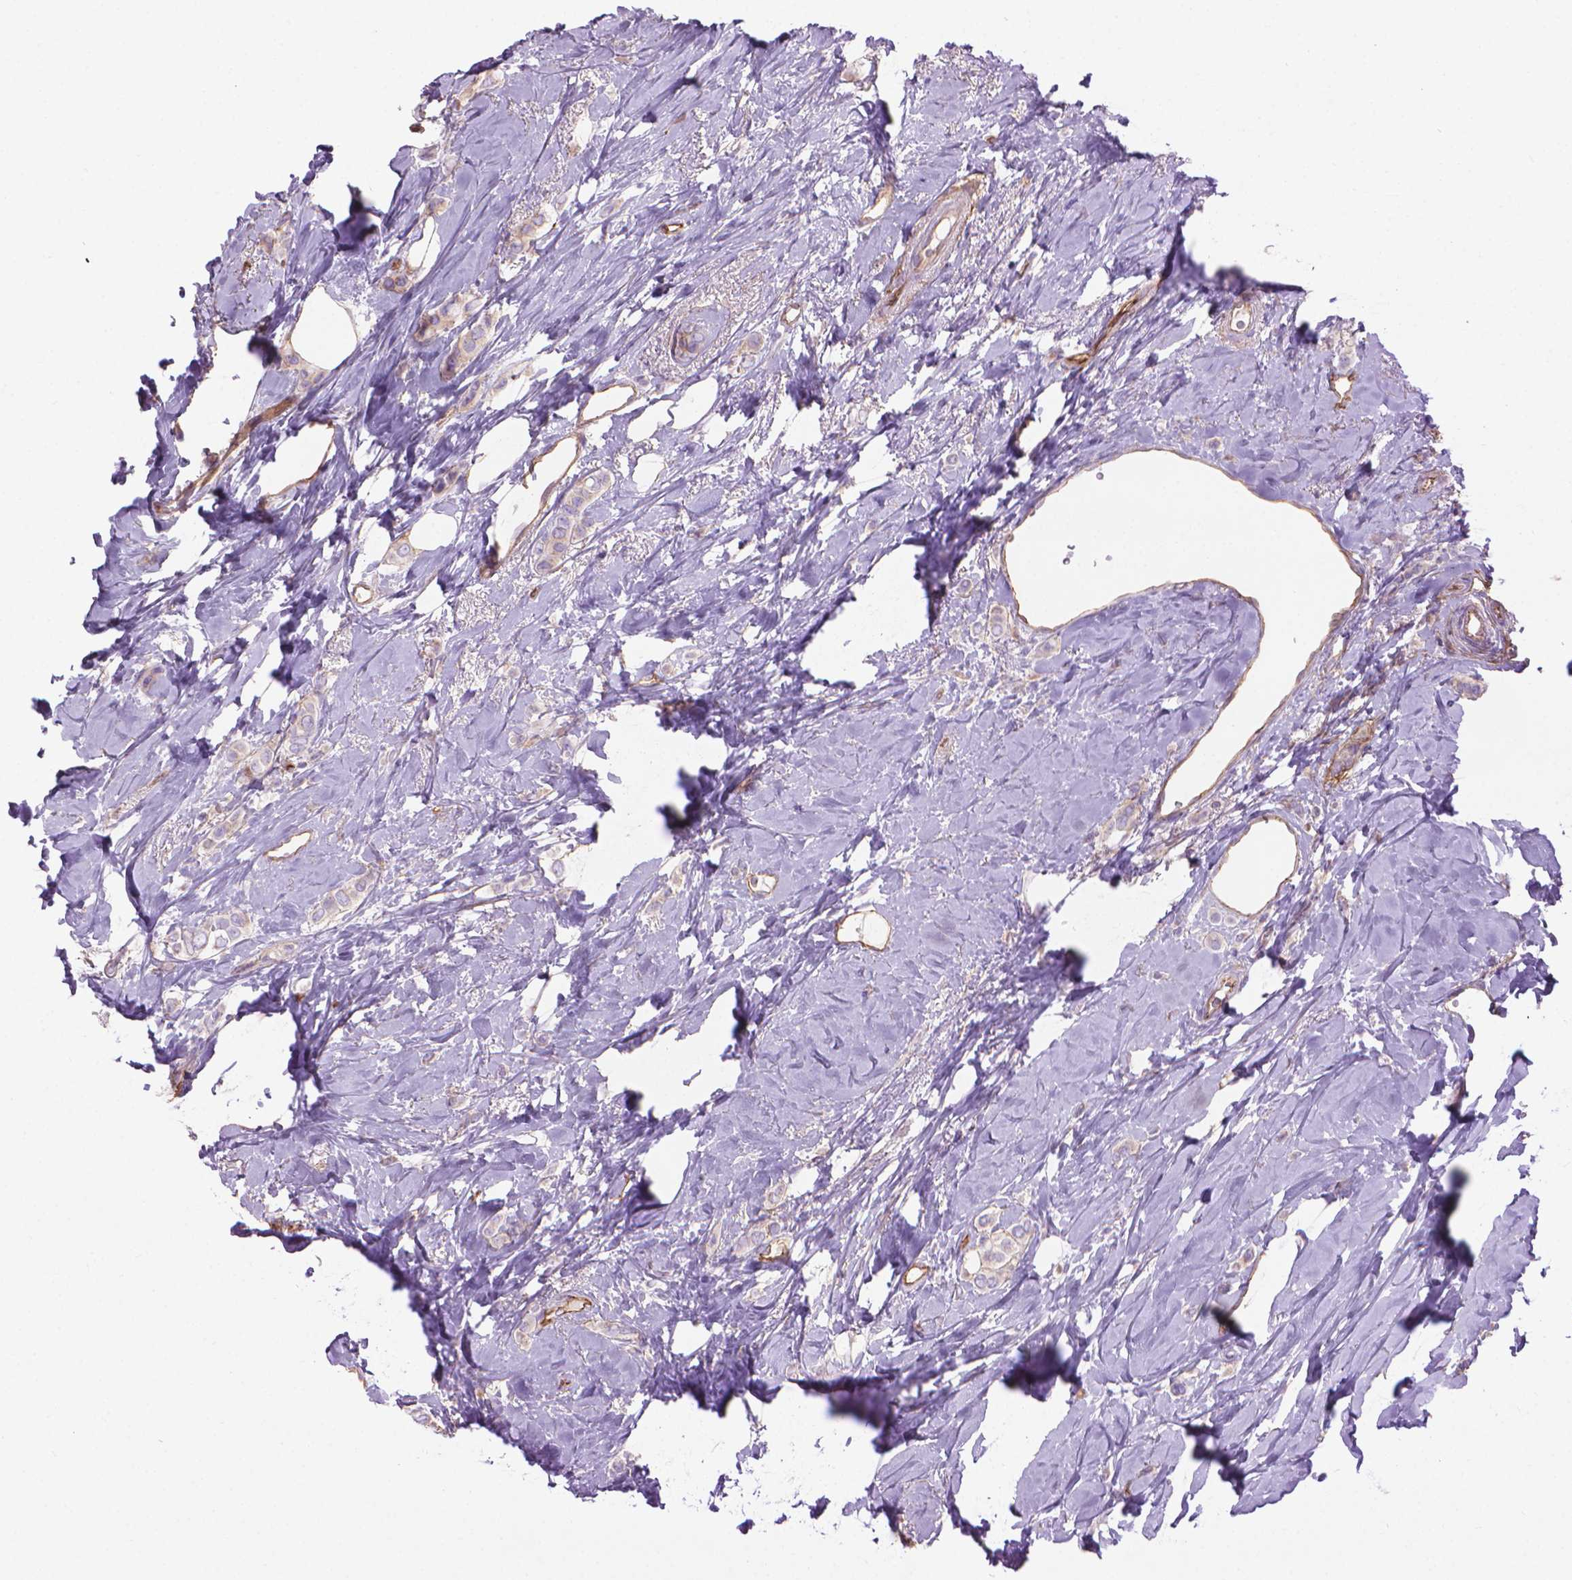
{"staining": {"intensity": "negative", "quantity": "none", "location": "none"}, "tissue": "breast cancer", "cell_type": "Tumor cells", "image_type": "cancer", "snomed": [{"axis": "morphology", "description": "Lobular carcinoma"}, {"axis": "topography", "description": "Breast"}], "caption": "Tumor cells are negative for protein expression in human breast lobular carcinoma.", "gene": "TENT5A", "patient": {"sex": "female", "age": 66}}